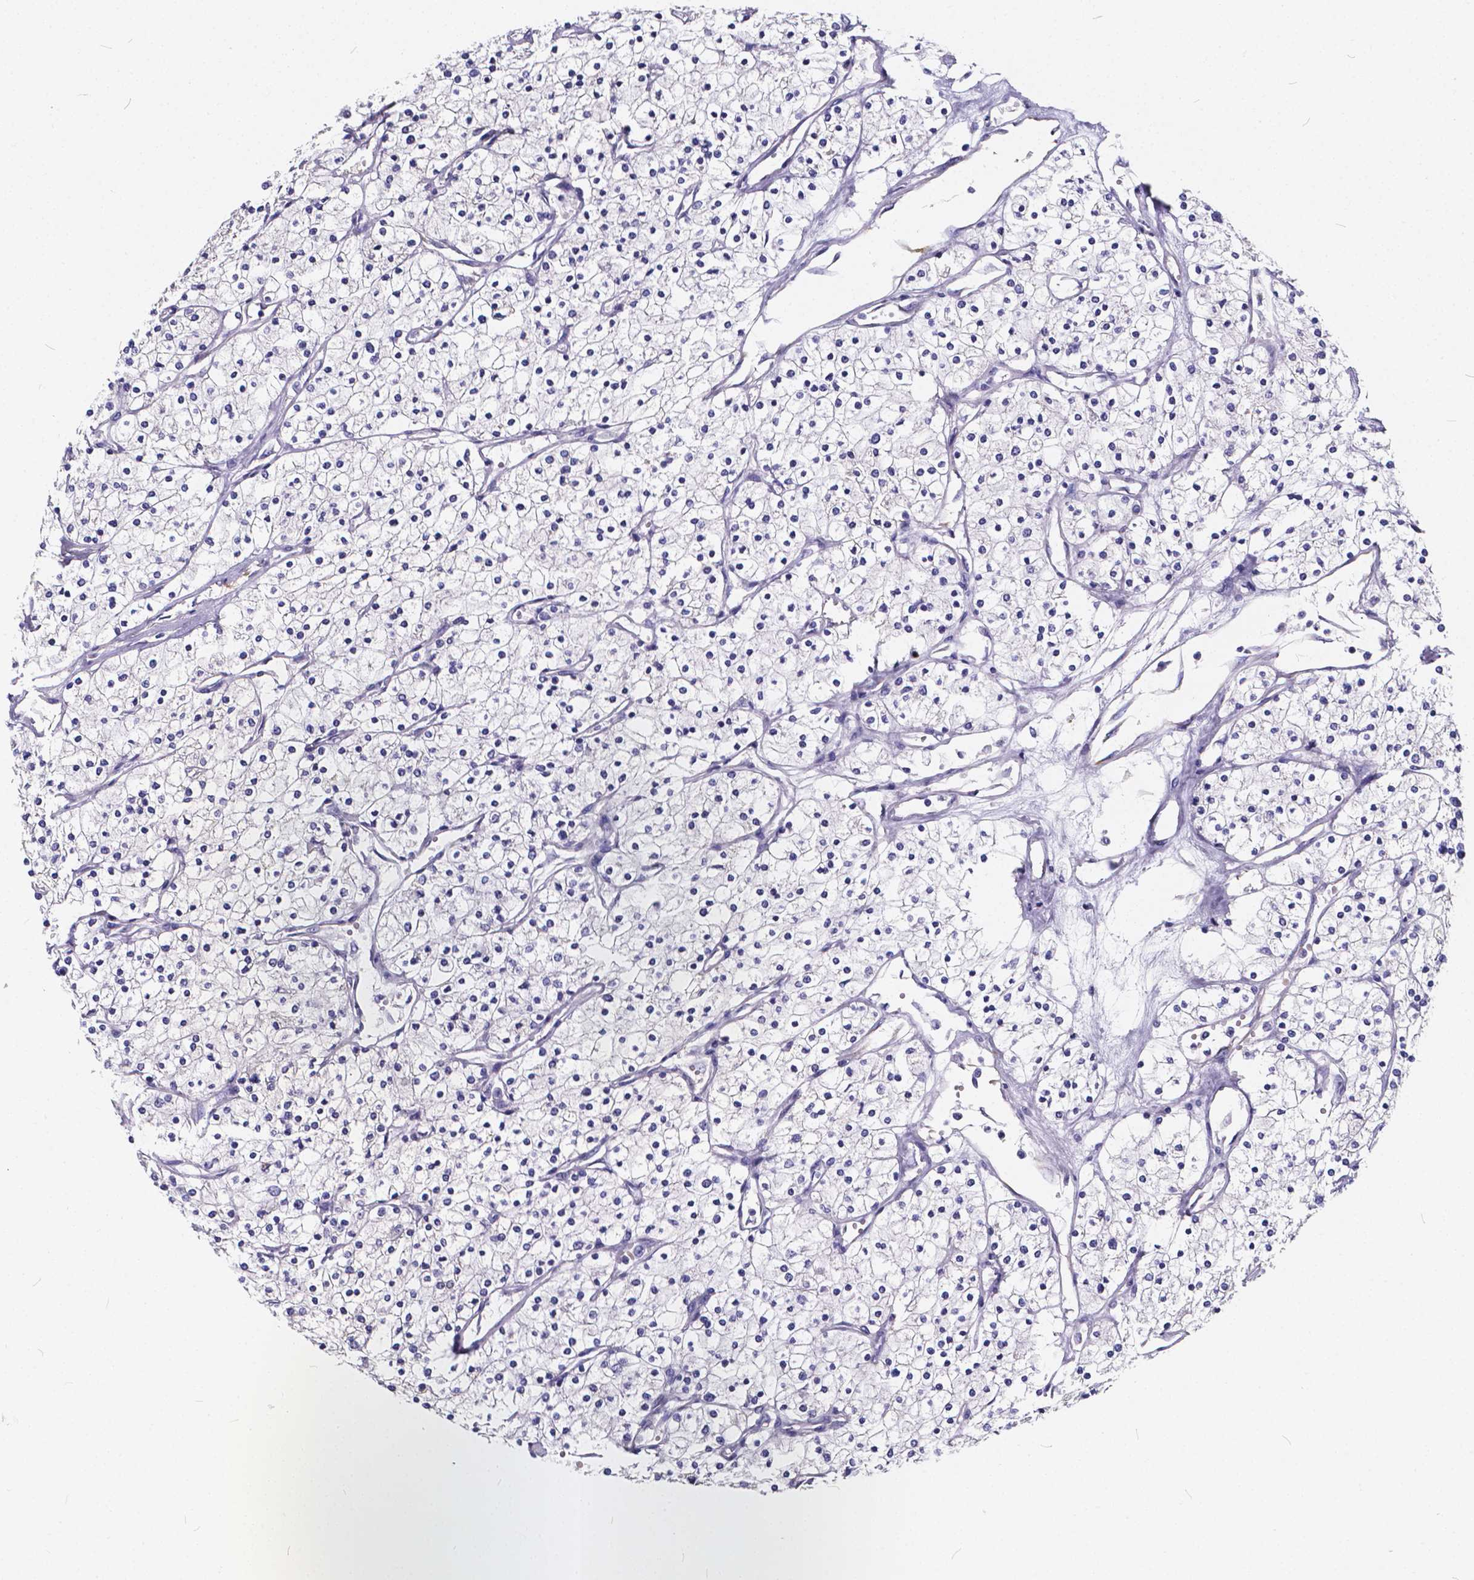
{"staining": {"intensity": "negative", "quantity": "none", "location": "none"}, "tissue": "renal cancer", "cell_type": "Tumor cells", "image_type": "cancer", "snomed": [{"axis": "morphology", "description": "Adenocarcinoma, NOS"}, {"axis": "topography", "description": "Kidney"}], "caption": "Renal cancer (adenocarcinoma) stained for a protein using immunohistochemistry shows no expression tumor cells.", "gene": "SPEF2", "patient": {"sex": "male", "age": 80}}